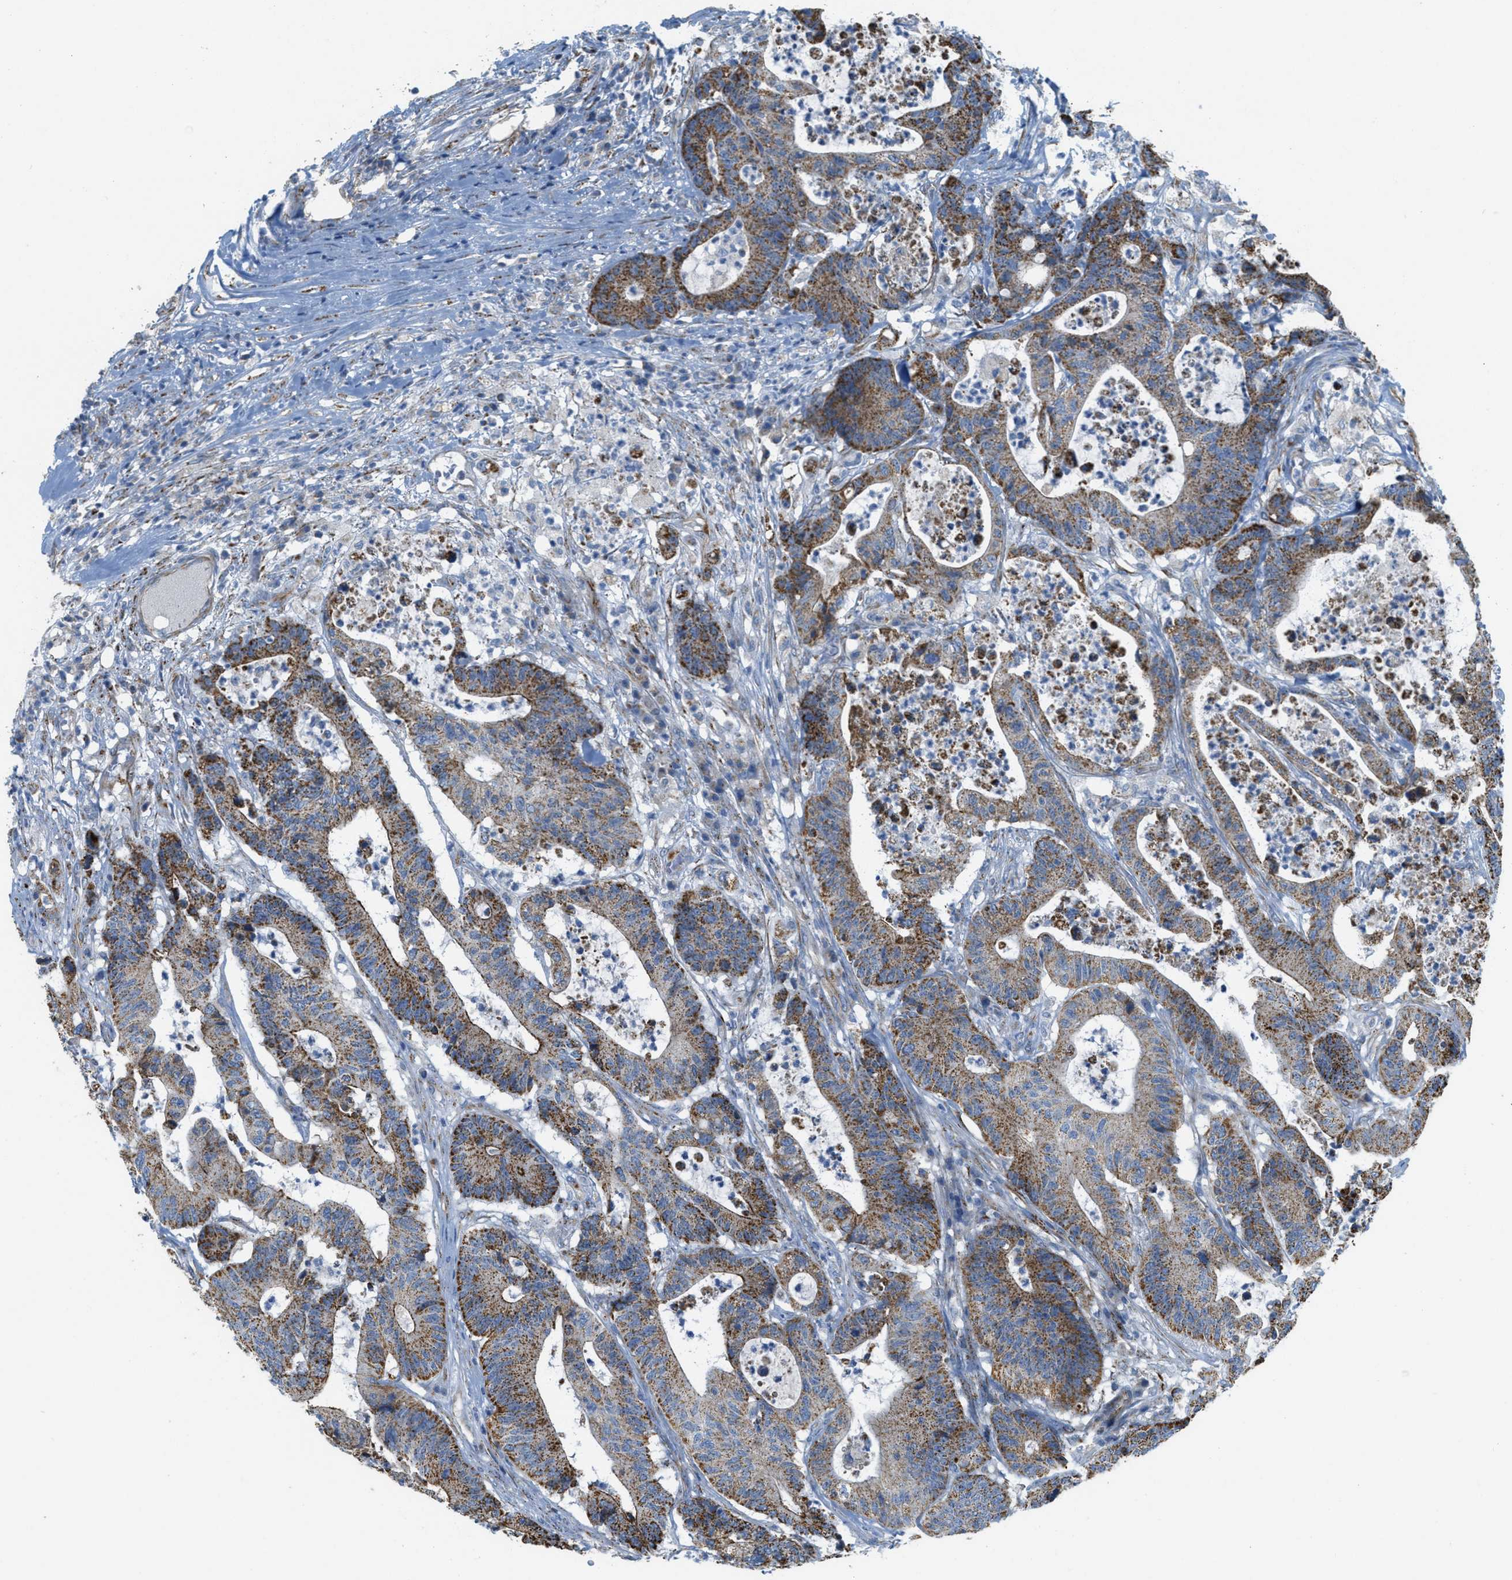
{"staining": {"intensity": "strong", "quantity": ">75%", "location": "cytoplasmic/membranous"}, "tissue": "colorectal cancer", "cell_type": "Tumor cells", "image_type": "cancer", "snomed": [{"axis": "morphology", "description": "Adenocarcinoma, NOS"}, {"axis": "topography", "description": "Colon"}], "caption": "DAB (3,3'-diaminobenzidine) immunohistochemical staining of human adenocarcinoma (colorectal) shows strong cytoplasmic/membranous protein expression in about >75% of tumor cells. Immunohistochemistry (ihc) stains the protein in brown and the nuclei are stained blue.", "gene": "BTN3A1", "patient": {"sex": "female", "age": 84}}